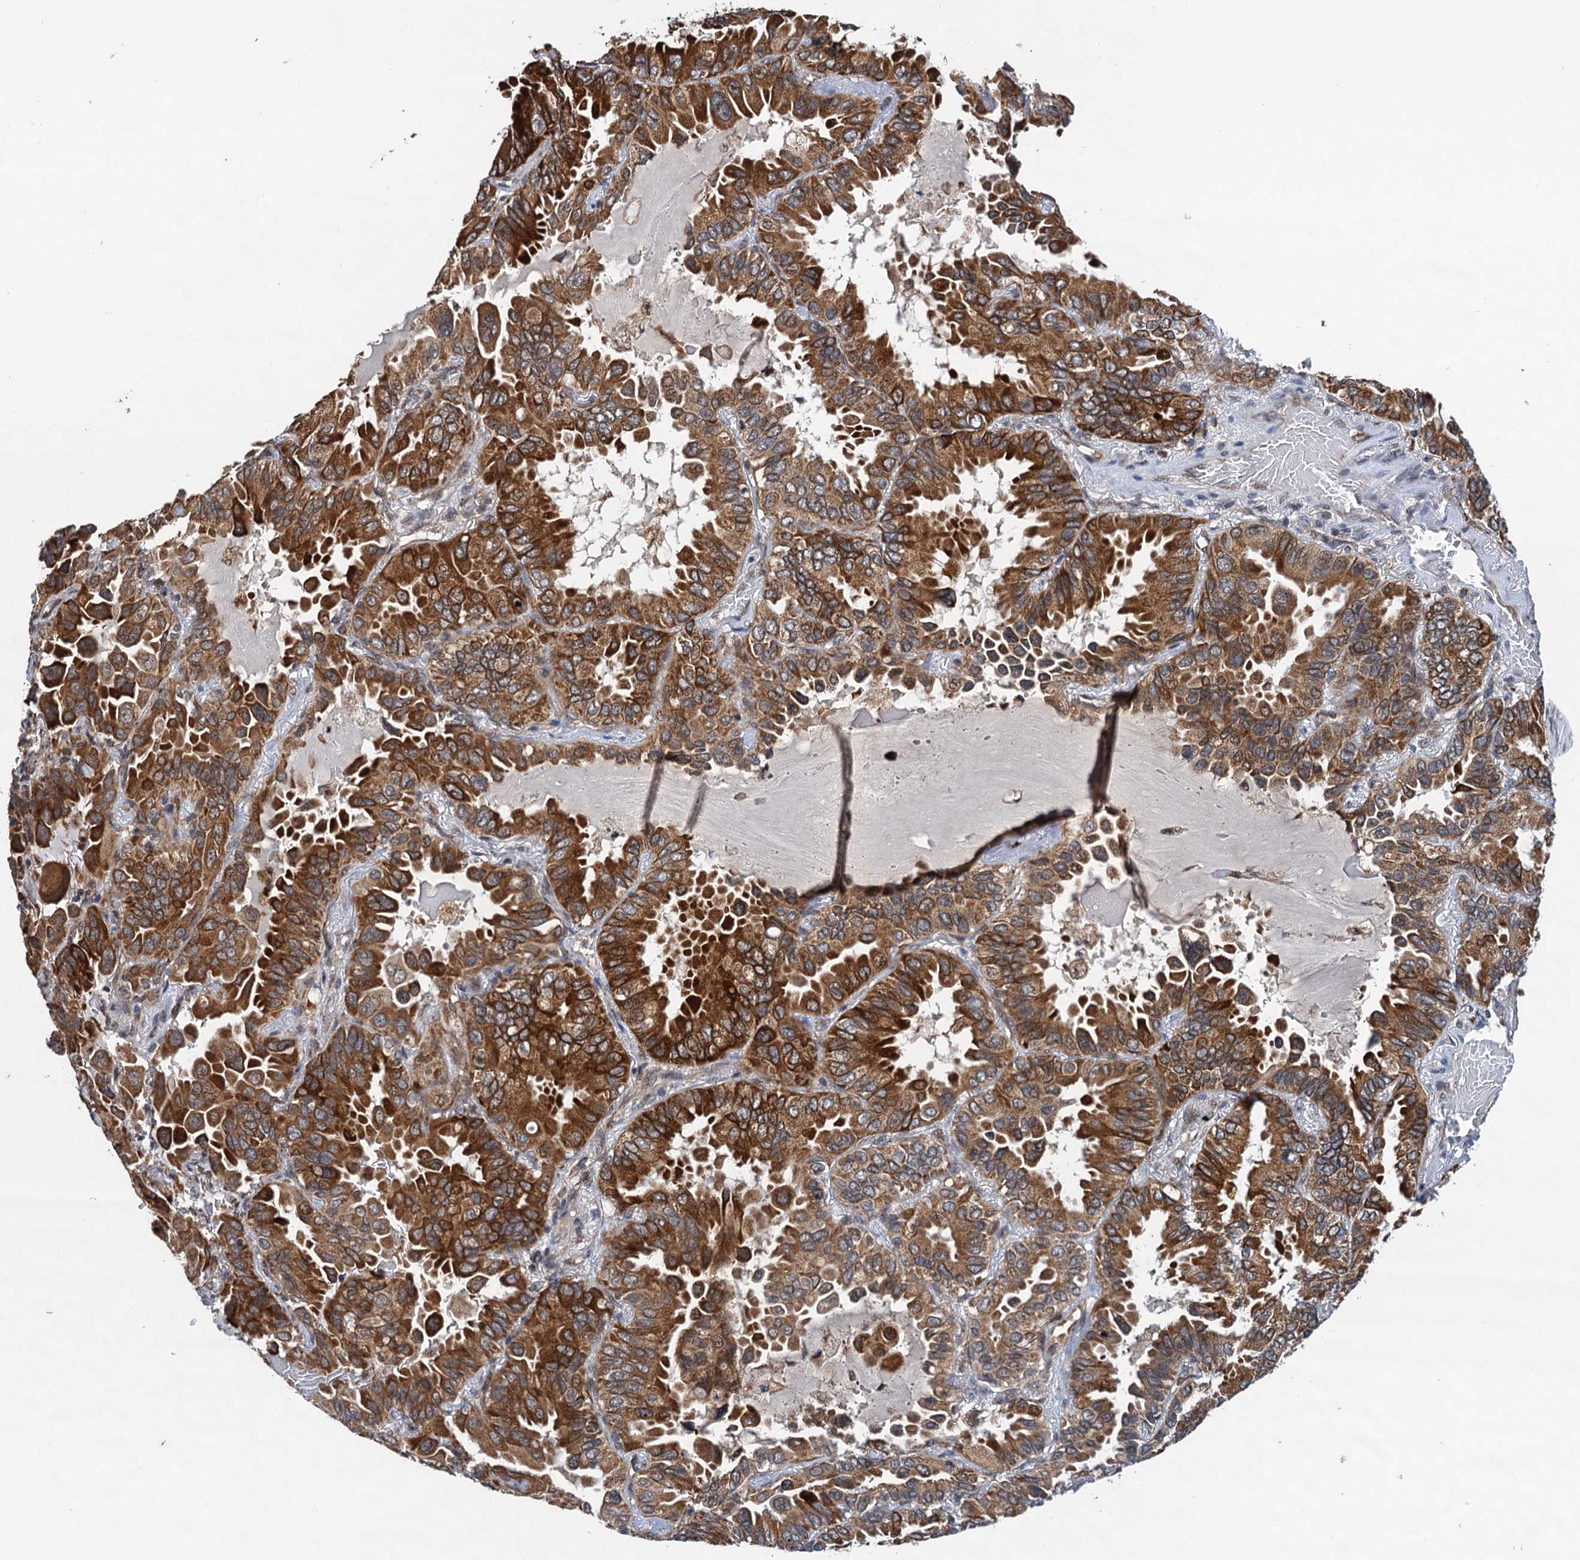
{"staining": {"intensity": "strong", "quantity": ">75%", "location": "cytoplasmic/membranous"}, "tissue": "lung cancer", "cell_type": "Tumor cells", "image_type": "cancer", "snomed": [{"axis": "morphology", "description": "Adenocarcinoma, NOS"}, {"axis": "topography", "description": "Lung"}], "caption": "DAB (3,3'-diaminobenzidine) immunohistochemical staining of lung cancer (adenocarcinoma) displays strong cytoplasmic/membranous protein expression in approximately >75% of tumor cells.", "gene": "CMPK2", "patient": {"sex": "male", "age": 64}}